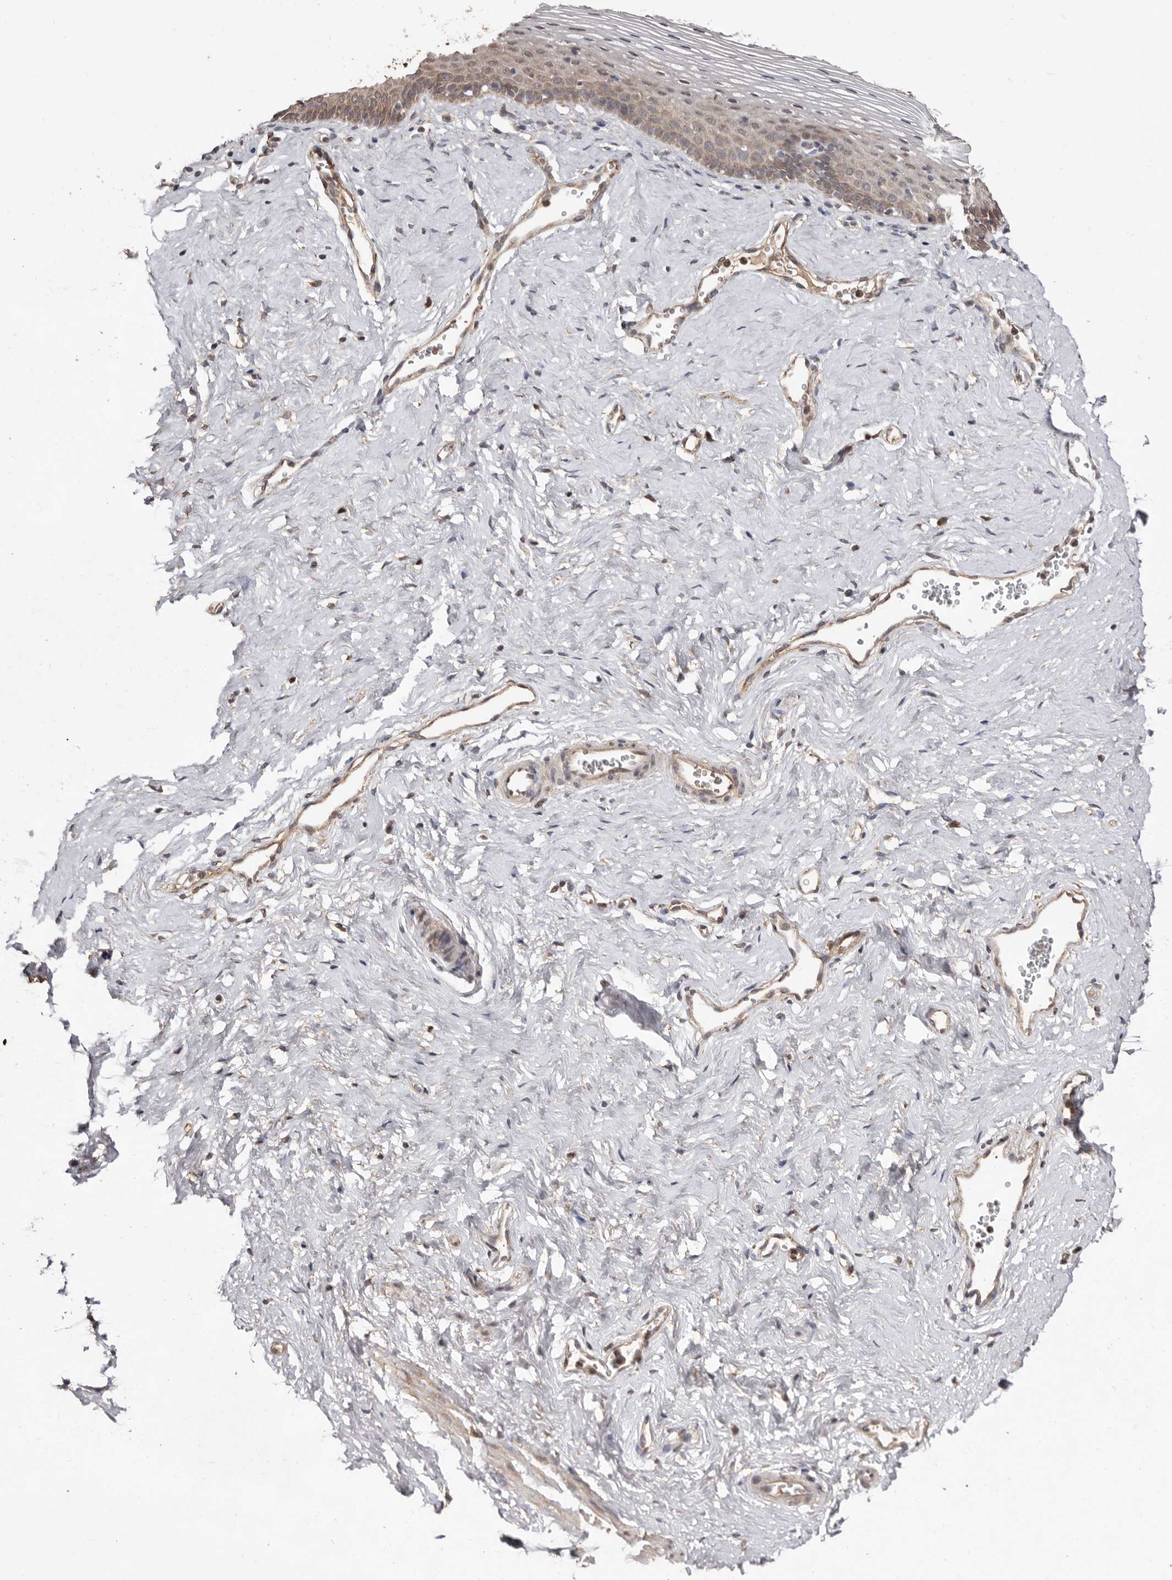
{"staining": {"intensity": "weak", "quantity": "<25%", "location": "cytoplasmic/membranous,nuclear"}, "tissue": "vagina", "cell_type": "Squamous epithelial cells", "image_type": "normal", "snomed": [{"axis": "morphology", "description": "Normal tissue, NOS"}, {"axis": "topography", "description": "Vagina"}], "caption": "High power microscopy image of an IHC image of unremarkable vagina, revealing no significant positivity in squamous epithelial cells.", "gene": "RSPO2", "patient": {"sex": "female", "age": 32}}